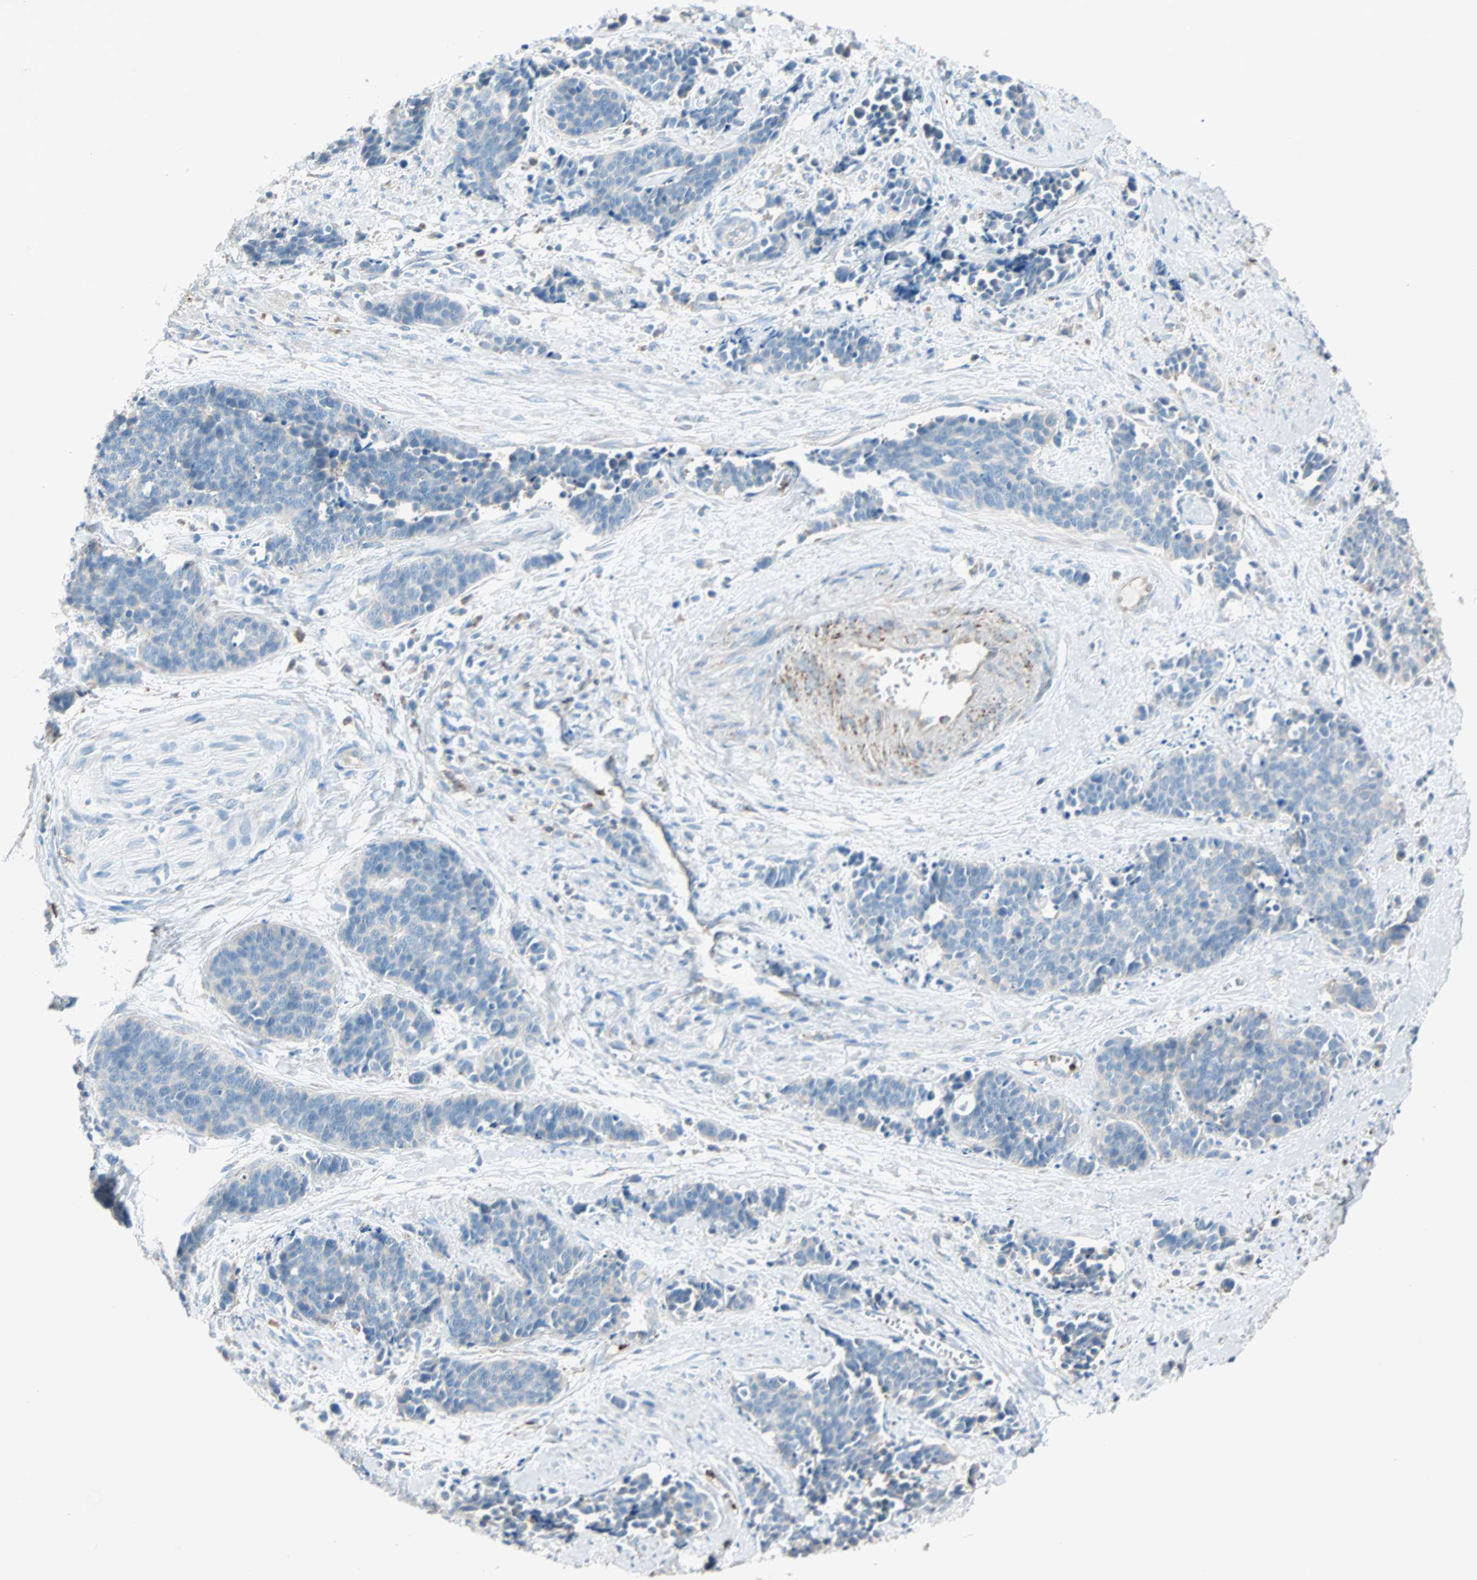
{"staining": {"intensity": "weak", "quantity": ">75%", "location": "cytoplasmic/membranous"}, "tissue": "cervical cancer", "cell_type": "Tumor cells", "image_type": "cancer", "snomed": [{"axis": "morphology", "description": "Squamous cell carcinoma, NOS"}, {"axis": "topography", "description": "Cervix"}], "caption": "Cervical cancer was stained to show a protein in brown. There is low levels of weak cytoplasmic/membranous staining in about >75% of tumor cells.", "gene": "LY6G6F", "patient": {"sex": "female", "age": 35}}